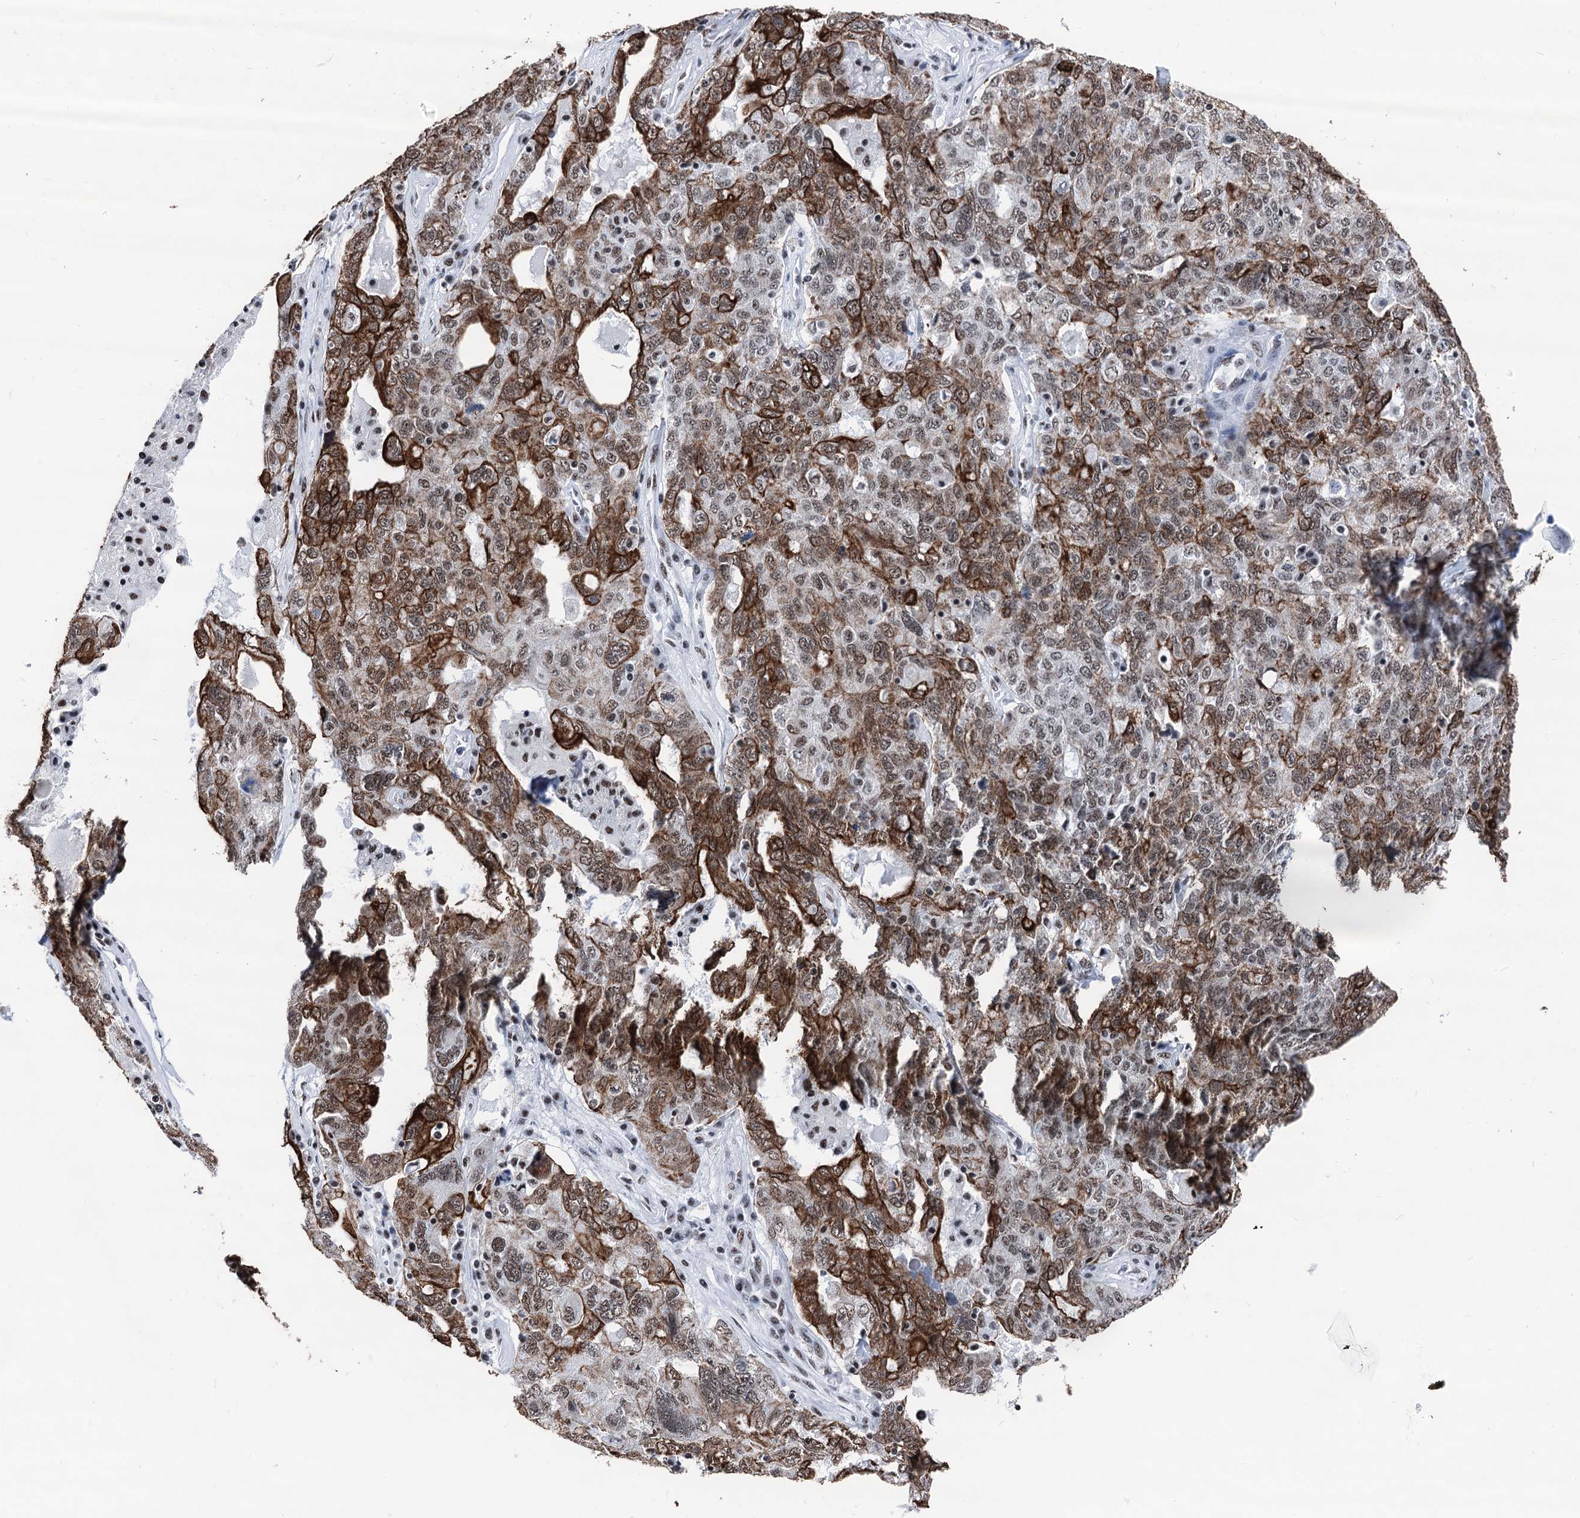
{"staining": {"intensity": "moderate", "quantity": ">75%", "location": "cytoplasmic/membranous,nuclear"}, "tissue": "ovarian cancer", "cell_type": "Tumor cells", "image_type": "cancer", "snomed": [{"axis": "morphology", "description": "Carcinoma, endometroid"}, {"axis": "topography", "description": "Ovary"}], "caption": "Moderate cytoplasmic/membranous and nuclear expression is identified in about >75% of tumor cells in ovarian cancer. The staining was performed using DAB to visualize the protein expression in brown, while the nuclei were stained in blue with hematoxylin (Magnification: 20x).", "gene": "DDX23", "patient": {"sex": "female", "age": 62}}